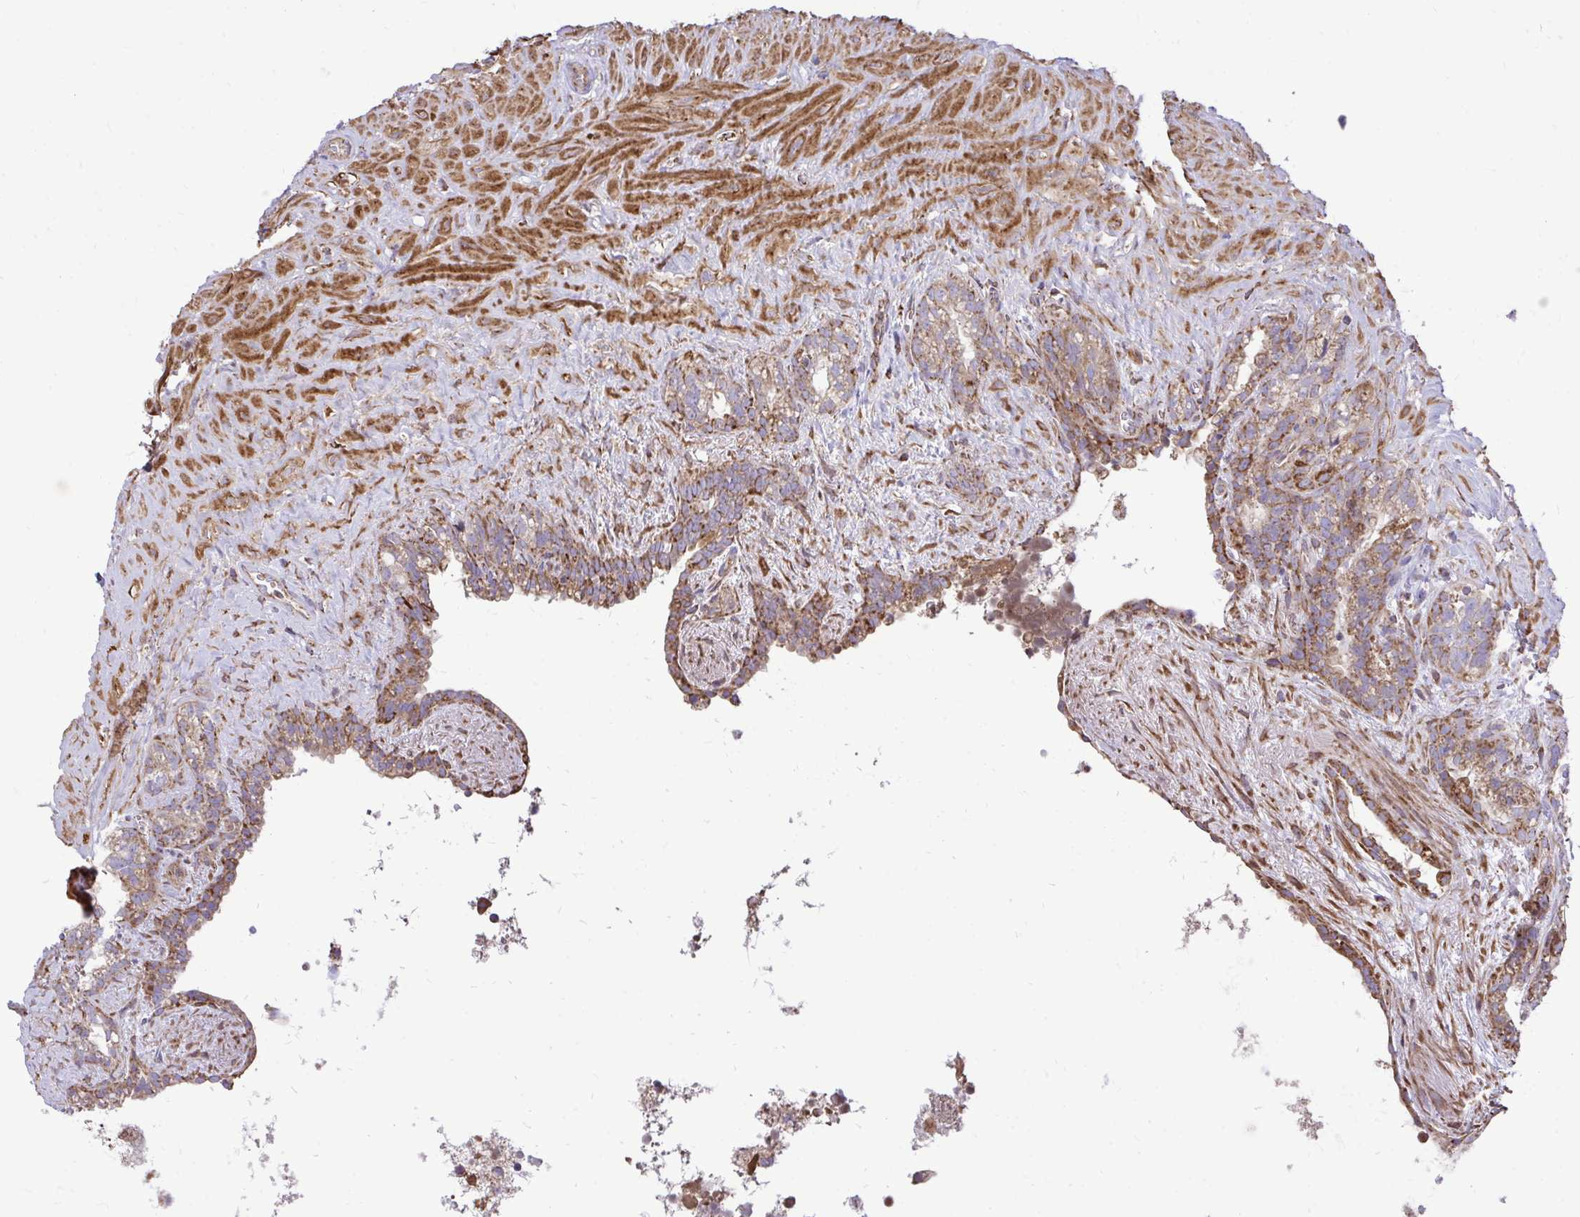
{"staining": {"intensity": "moderate", "quantity": "25%-75%", "location": "cytoplasmic/membranous"}, "tissue": "seminal vesicle", "cell_type": "Glandular cells", "image_type": "normal", "snomed": [{"axis": "morphology", "description": "Normal tissue, NOS"}, {"axis": "topography", "description": "Seminal veicle"}], "caption": "The immunohistochemical stain labels moderate cytoplasmic/membranous positivity in glandular cells of normal seminal vesicle.", "gene": "ATP13A2", "patient": {"sex": "male", "age": 76}}